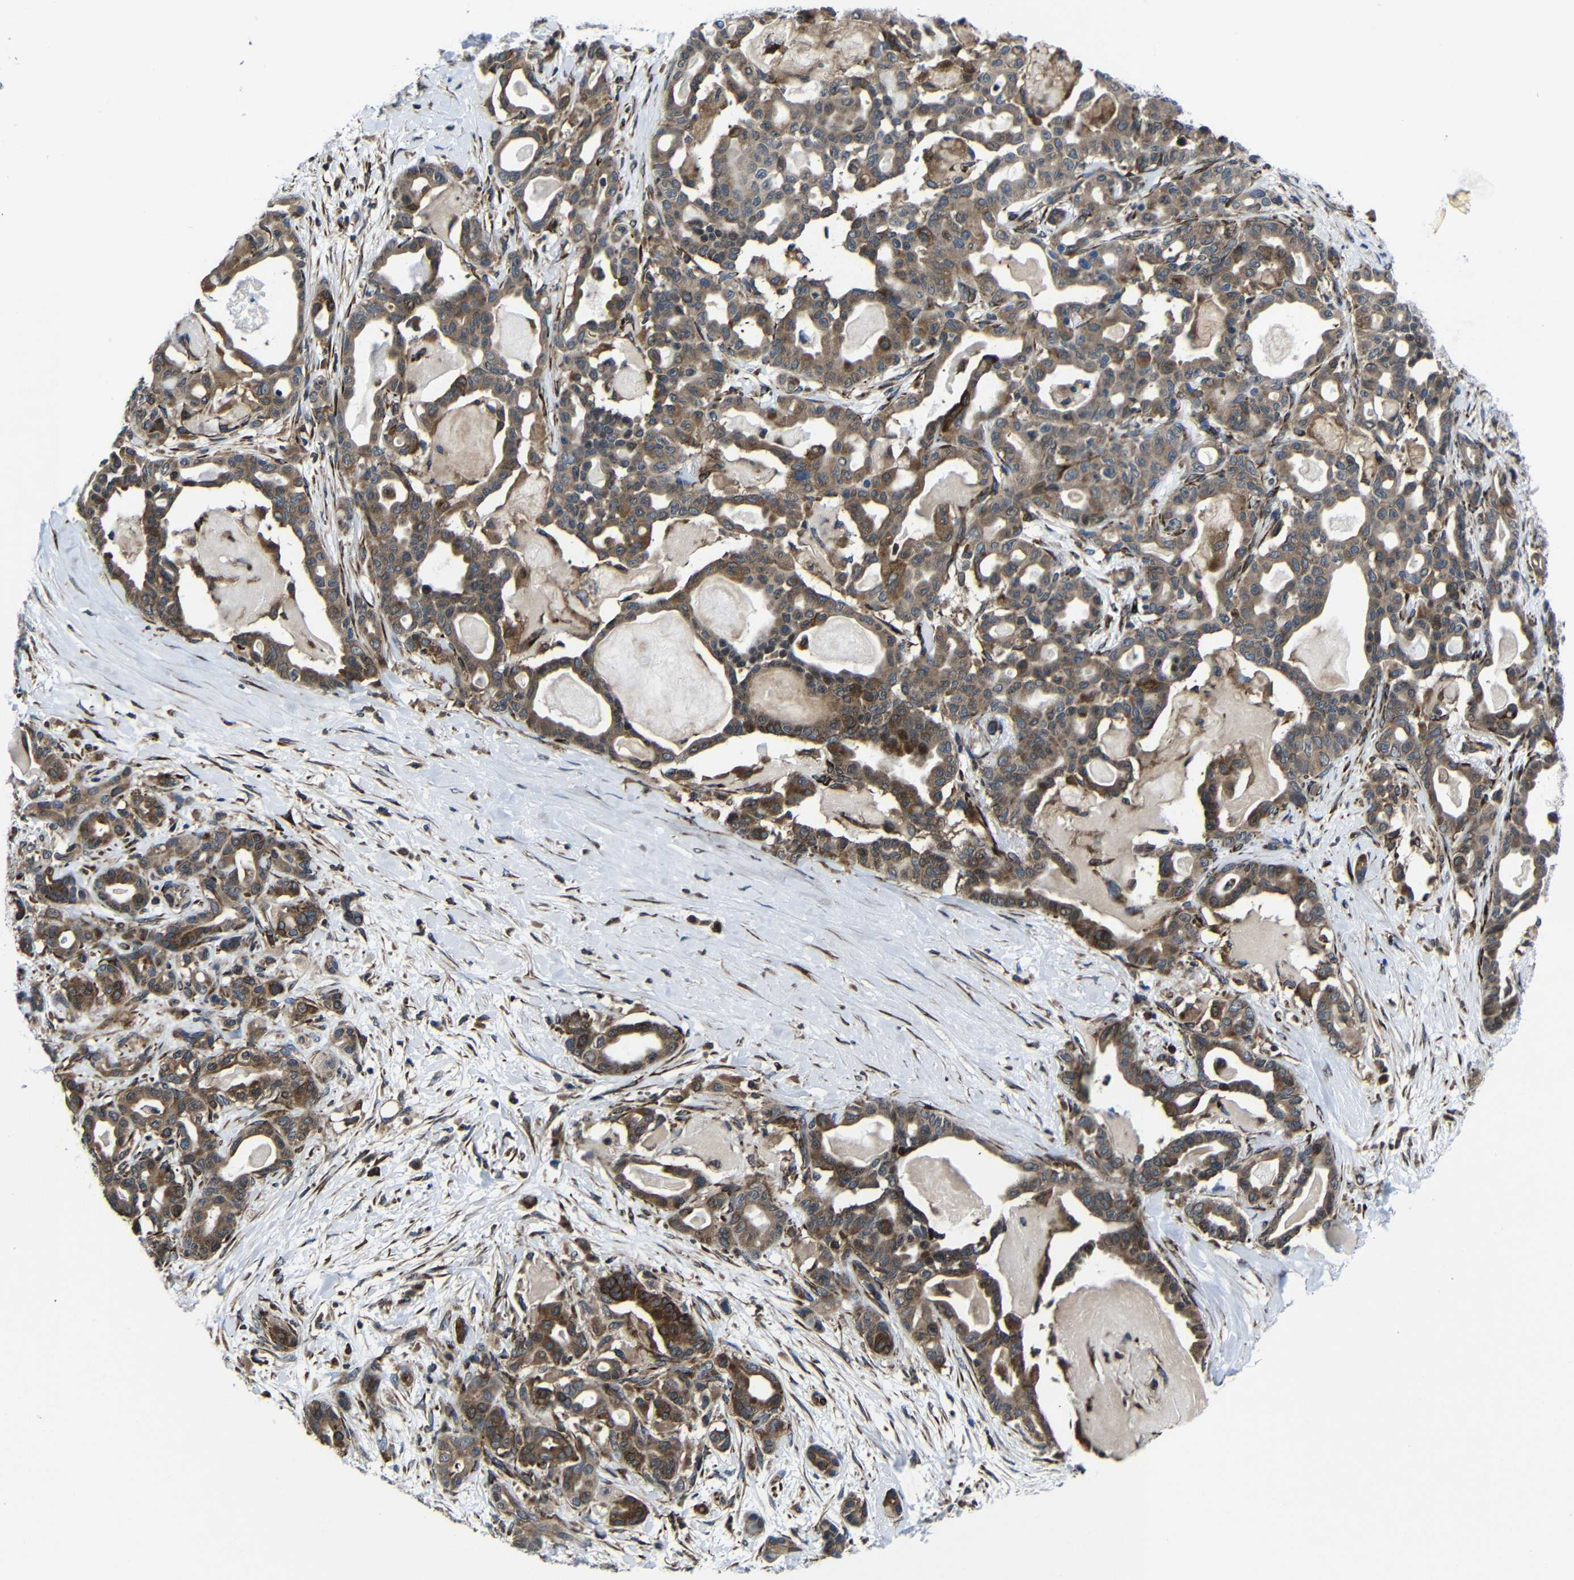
{"staining": {"intensity": "moderate", "quantity": ">75%", "location": "cytoplasmic/membranous"}, "tissue": "pancreatic cancer", "cell_type": "Tumor cells", "image_type": "cancer", "snomed": [{"axis": "morphology", "description": "Adenocarcinoma, NOS"}, {"axis": "topography", "description": "Pancreas"}], "caption": "This is a histology image of immunohistochemistry (IHC) staining of pancreatic cancer (adenocarcinoma), which shows moderate staining in the cytoplasmic/membranous of tumor cells.", "gene": "KIAA0513", "patient": {"sex": "male", "age": 63}}